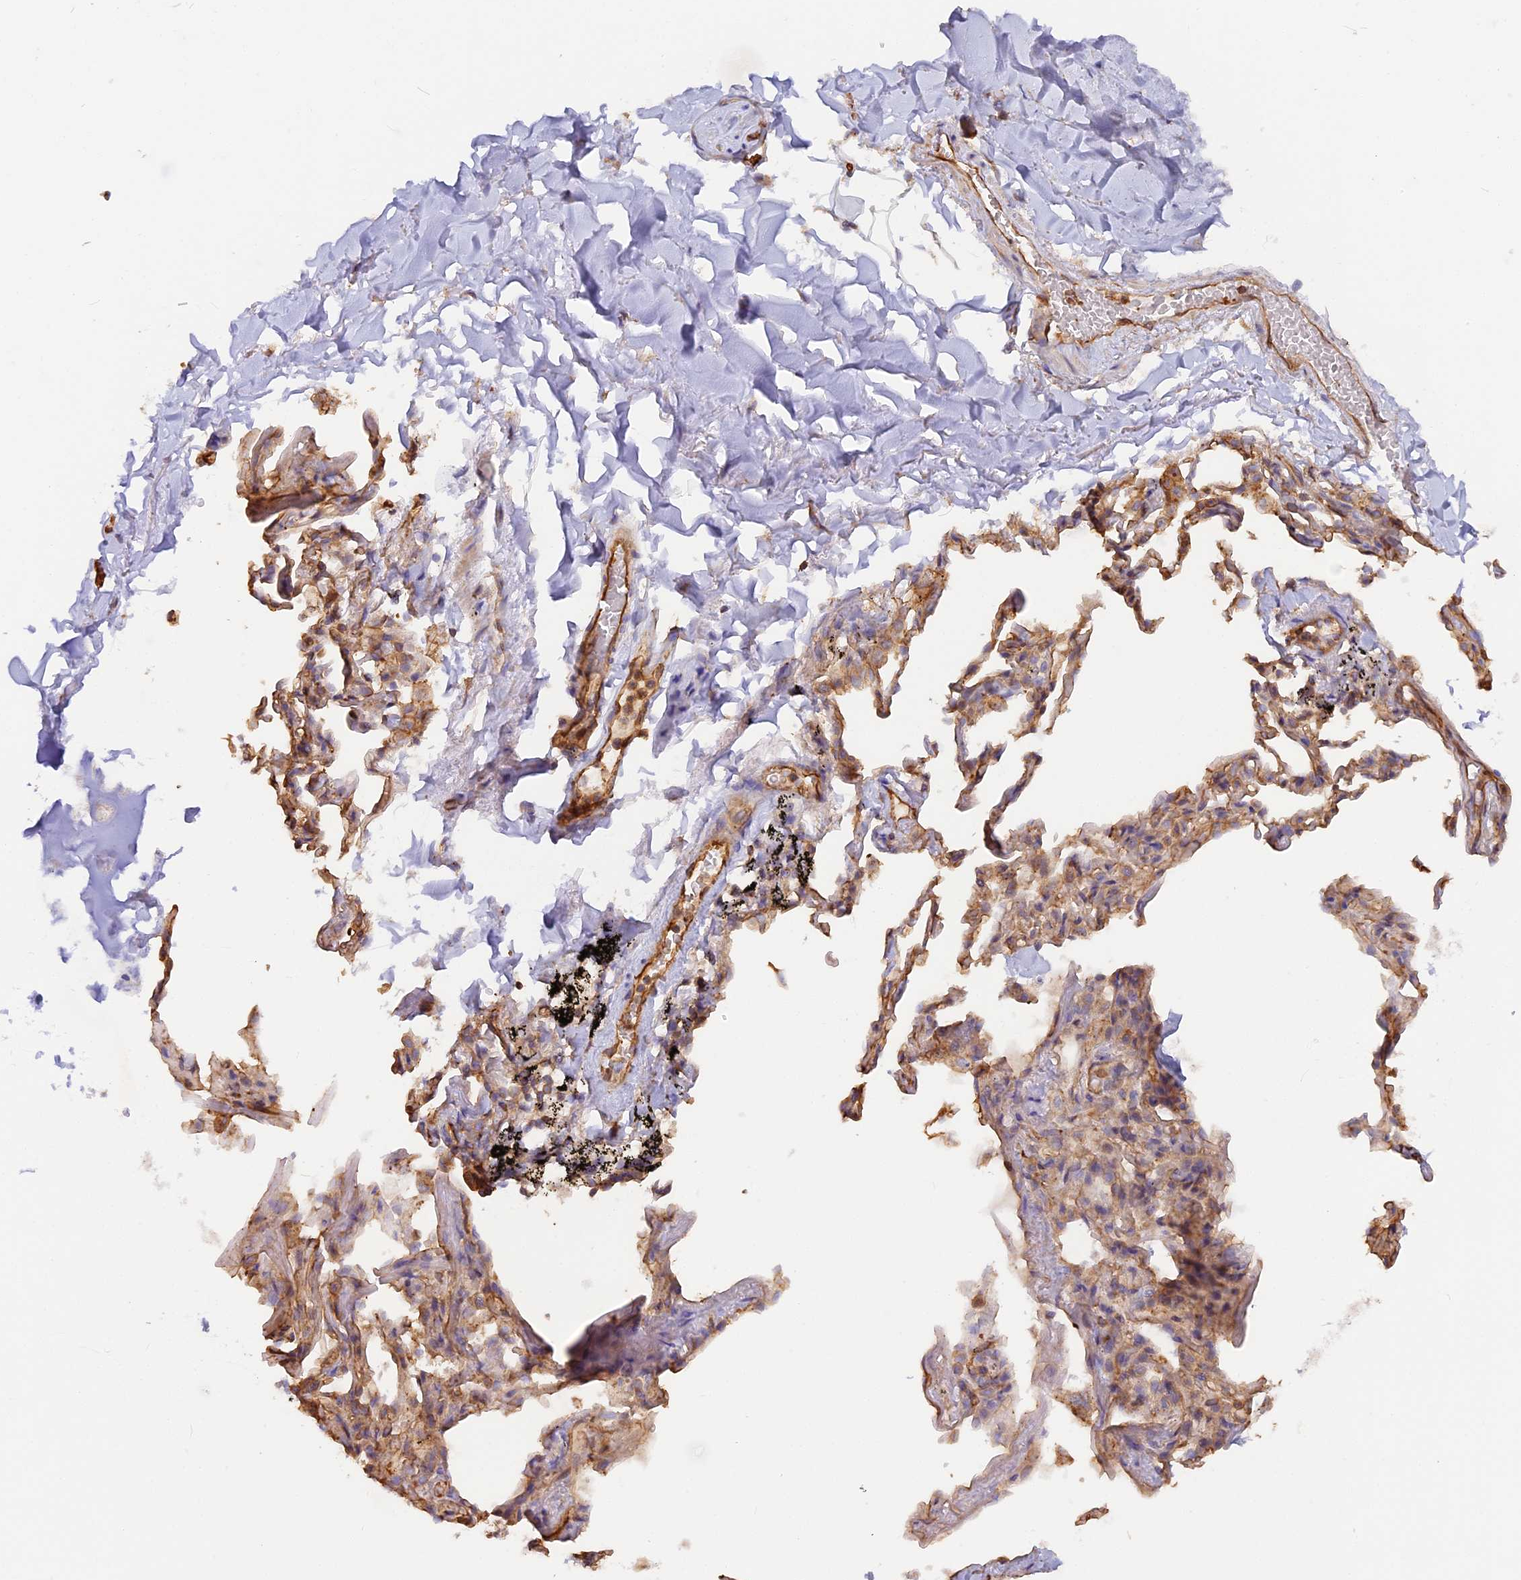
{"staining": {"intensity": "negative", "quantity": "none", "location": "none"}, "tissue": "adipose tissue", "cell_type": "Adipocytes", "image_type": "normal", "snomed": [{"axis": "morphology", "description": "Normal tissue, NOS"}, {"axis": "topography", "description": "Lymph node"}, {"axis": "topography", "description": "Bronchus"}], "caption": "The image reveals no staining of adipocytes in benign adipose tissue.", "gene": "VPS18", "patient": {"sex": "male", "age": 63}}